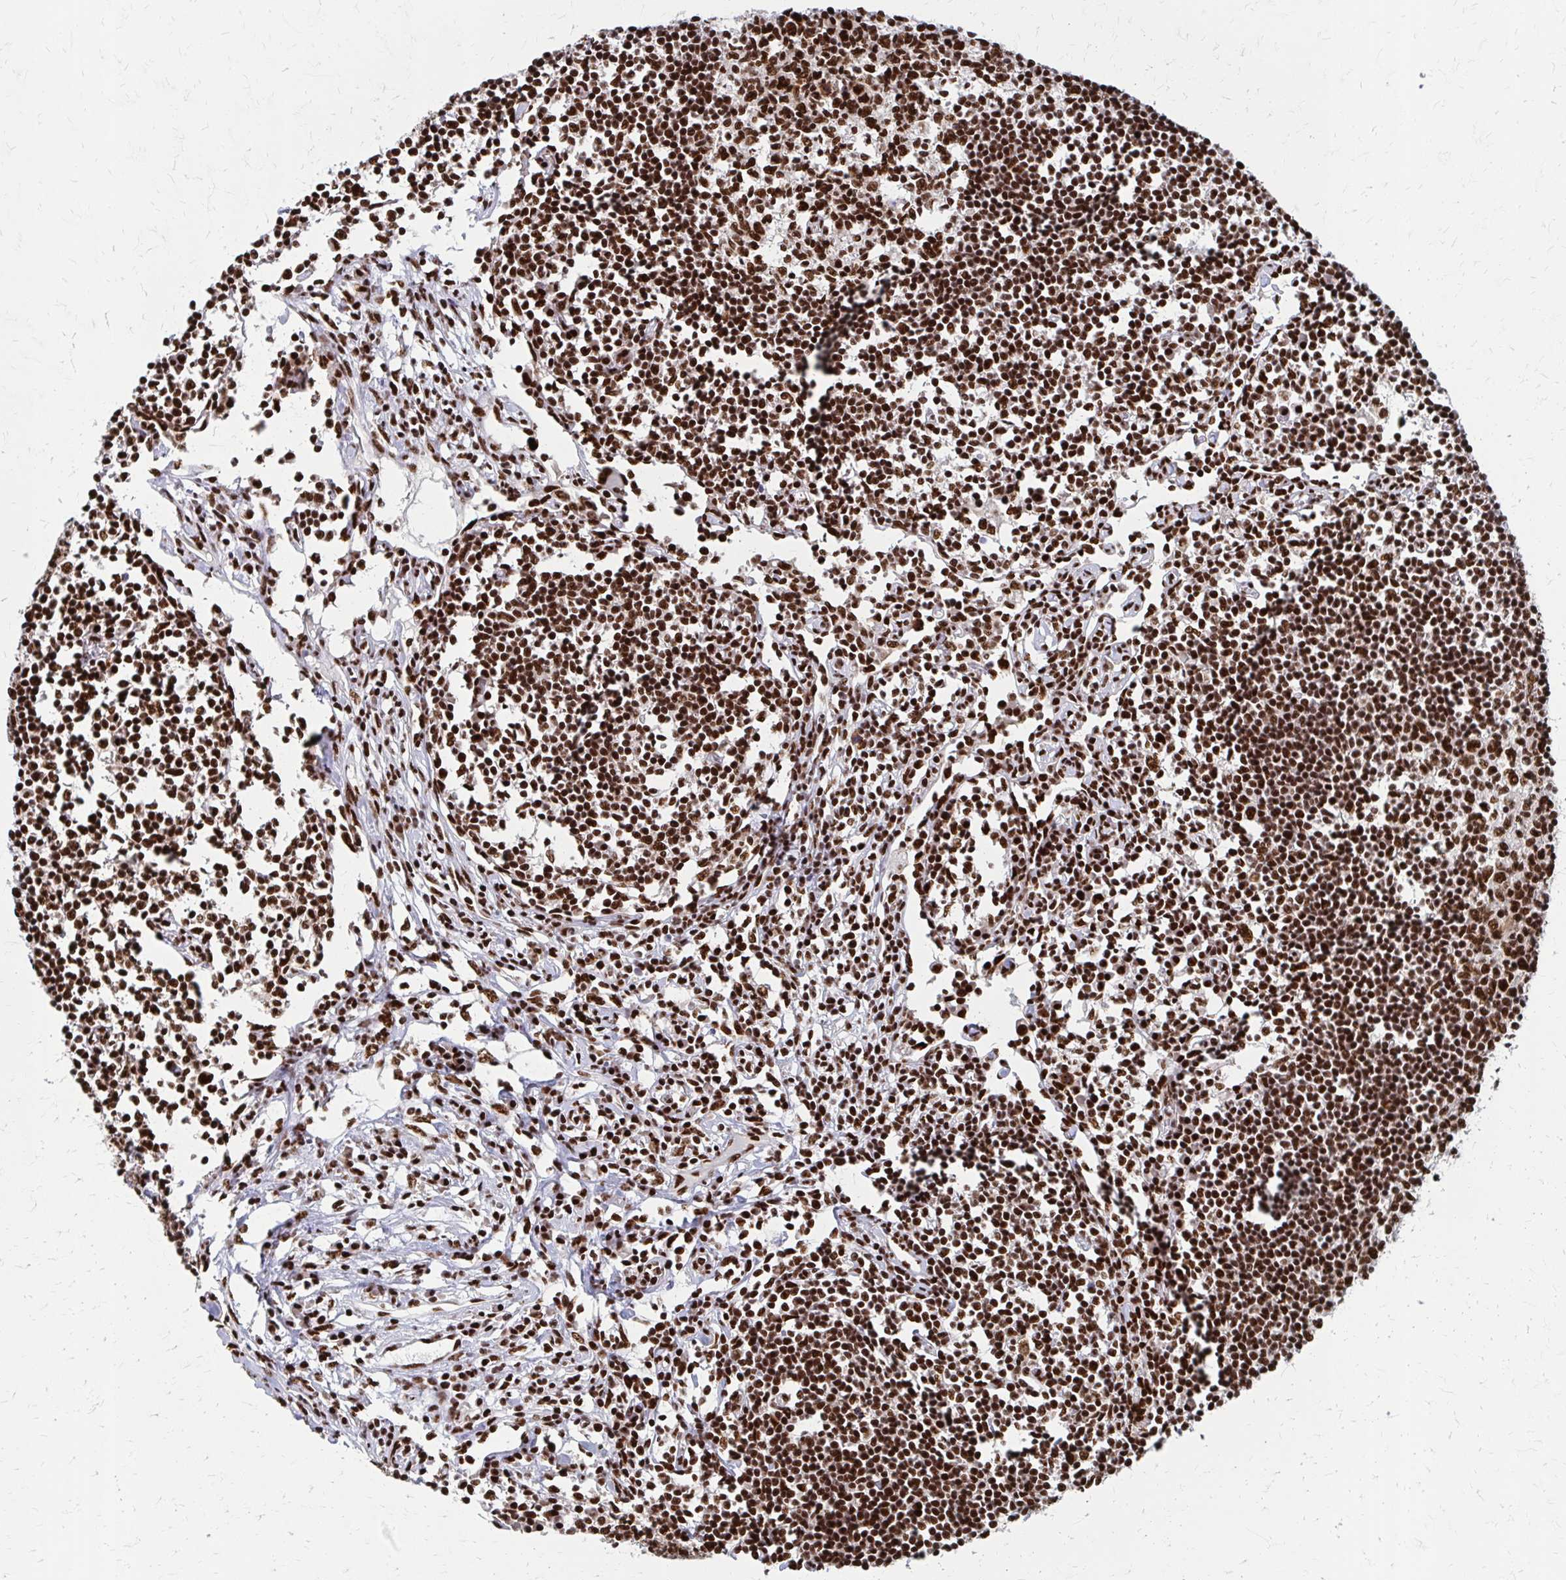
{"staining": {"intensity": "strong", "quantity": ">75%", "location": "nuclear"}, "tissue": "lymph node", "cell_type": "Germinal center cells", "image_type": "normal", "snomed": [{"axis": "morphology", "description": "Normal tissue, NOS"}, {"axis": "topography", "description": "Lymph node"}], "caption": "About >75% of germinal center cells in unremarkable human lymph node reveal strong nuclear protein expression as visualized by brown immunohistochemical staining.", "gene": "CNKSR3", "patient": {"sex": "male", "age": 67}}